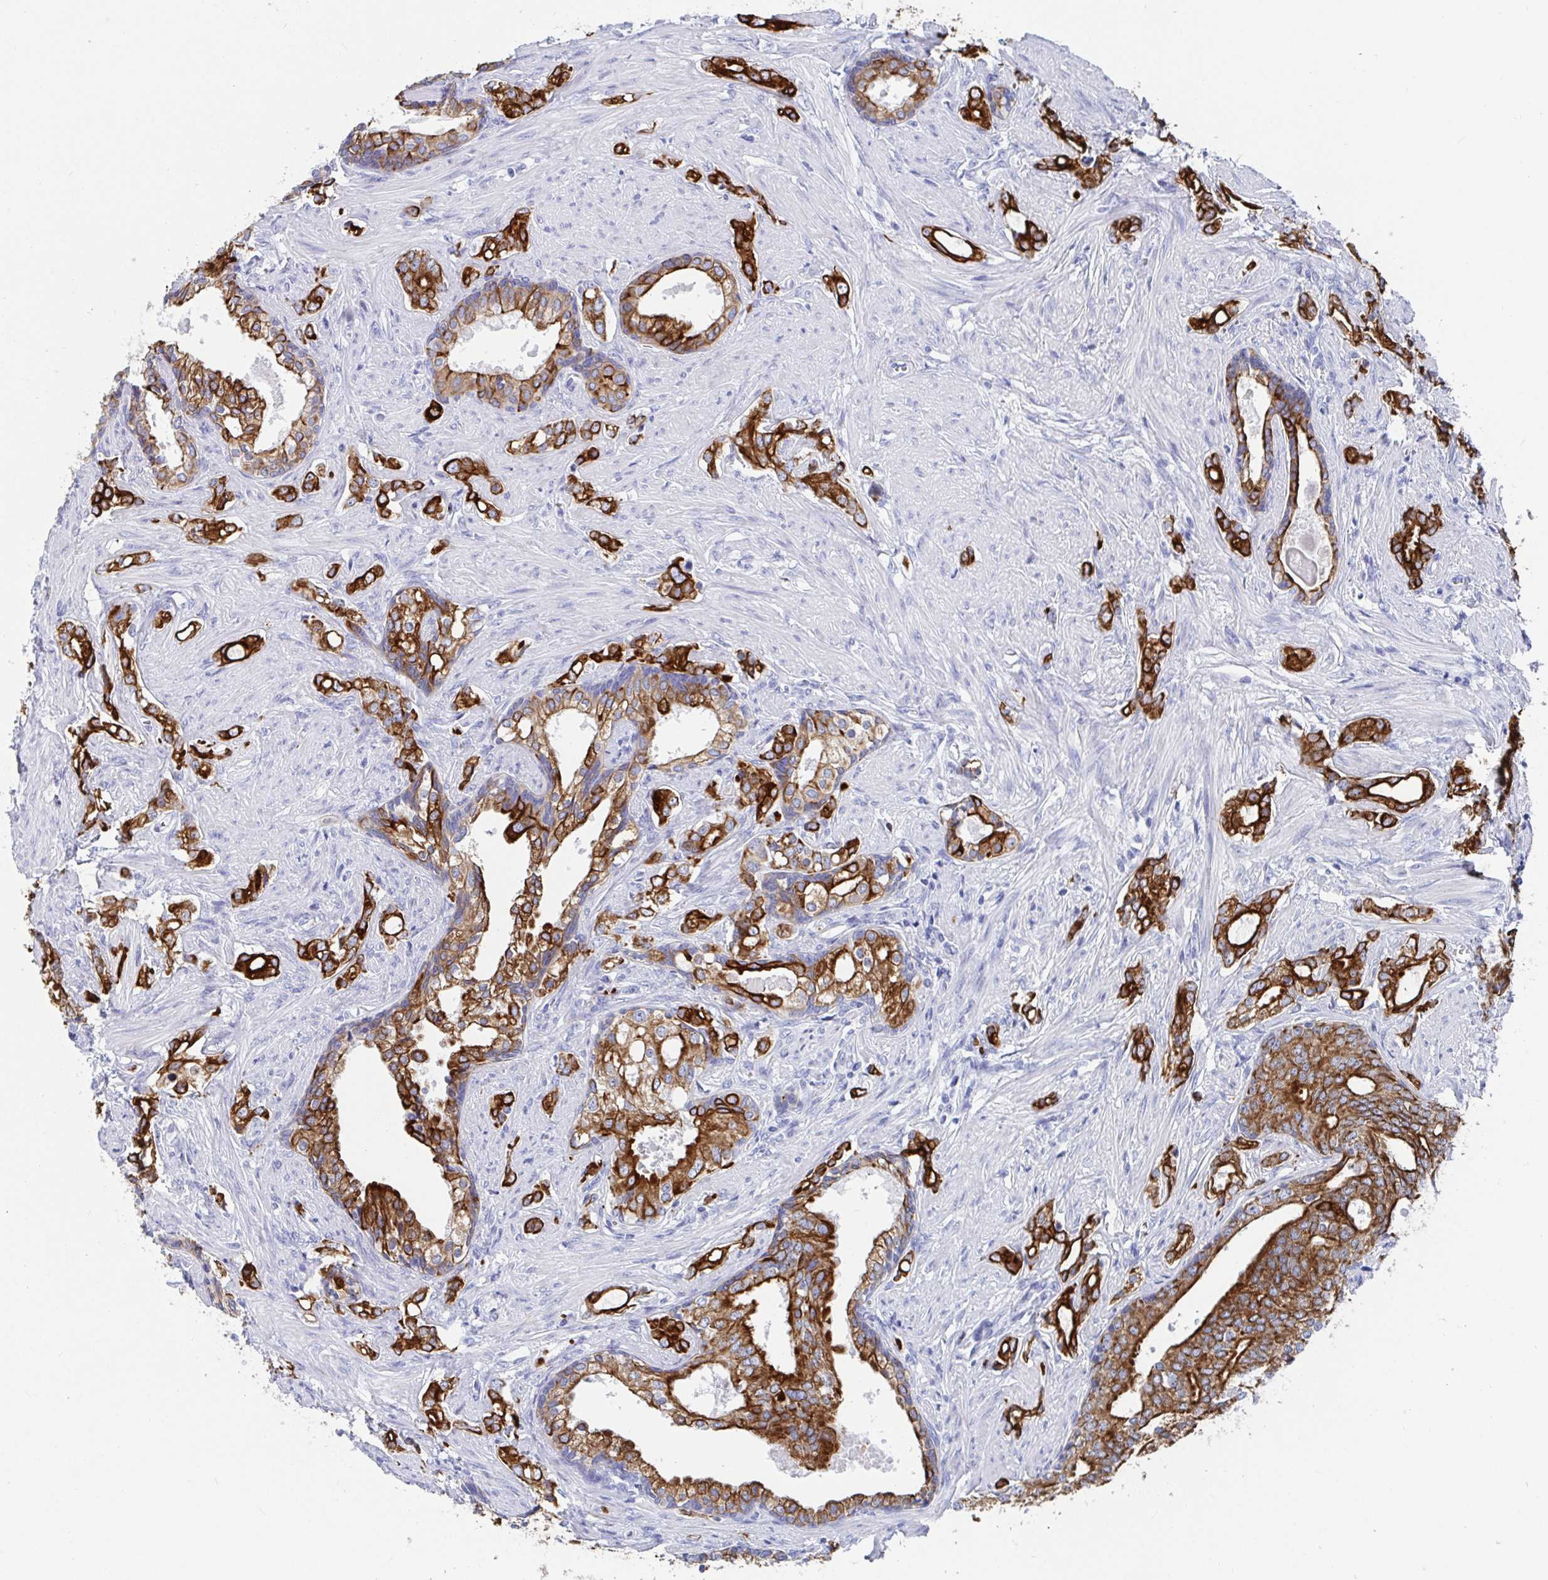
{"staining": {"intensity": "strong", "quantity": ">75%", "location": "cytoplasmic/membranous"}, "tissue": "prostate cancer", "cell_type": "Tumor cells", "image_type": "cancer", "snomed": [{"axis": "morphology", "description": "Adenocarcinoma, Medium grade"}, {"axis": "topography", "description": "Prostate"}], "caption": "Immunohistochemistry (IHC) photomicrograph of human prostate cancer (adenocarcinoma (medium-grade)) stained for a protein (brown), which reveals high levels of strong cytoplasmic/membranous expression in approximately >75% of tumor cells.", "gene": "CLDN8", "patient": {"sex": "male", "age": 57}}